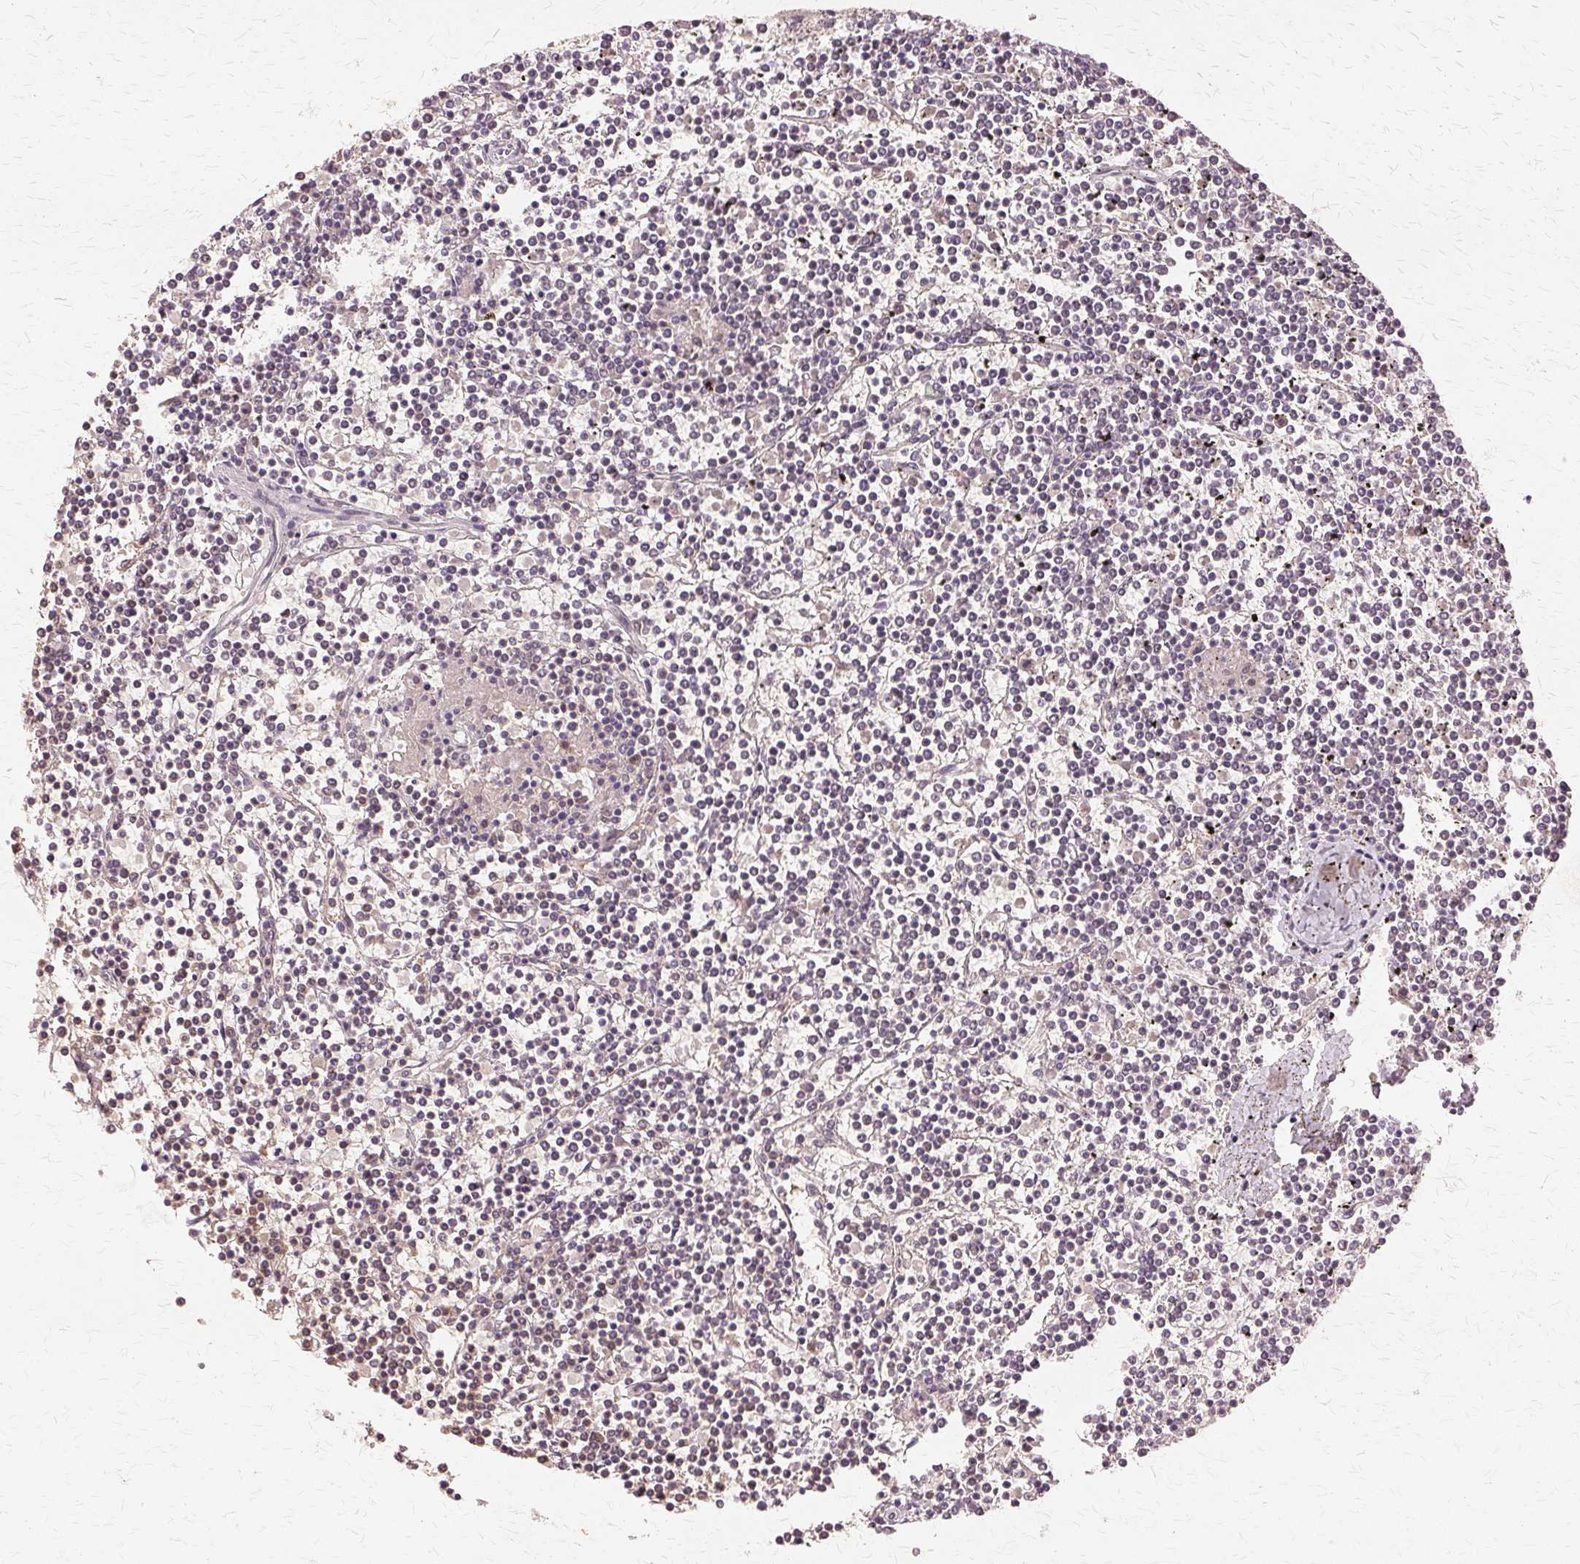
{"staining": {"intensity": "negative", "quantity": "none", "location": "none"}, "tissue": "lymphoma", "cell_type": "Tumor cells", "image_type": "cancer", "snomed": [{"axis": "morphology", "description": "Malignant lymphoma, non-Hodgkin's type, Low grade"}, {"axis": "topography", "description": "Spleen"}], "caption": "Image shows no protein expression in tumor cells of lymphoma tissue. (DAB IHC visualized using brightfield microscopy, high magnification).", "gene": "PRMT5", "patient": {"sex": "female", "age": 19}}